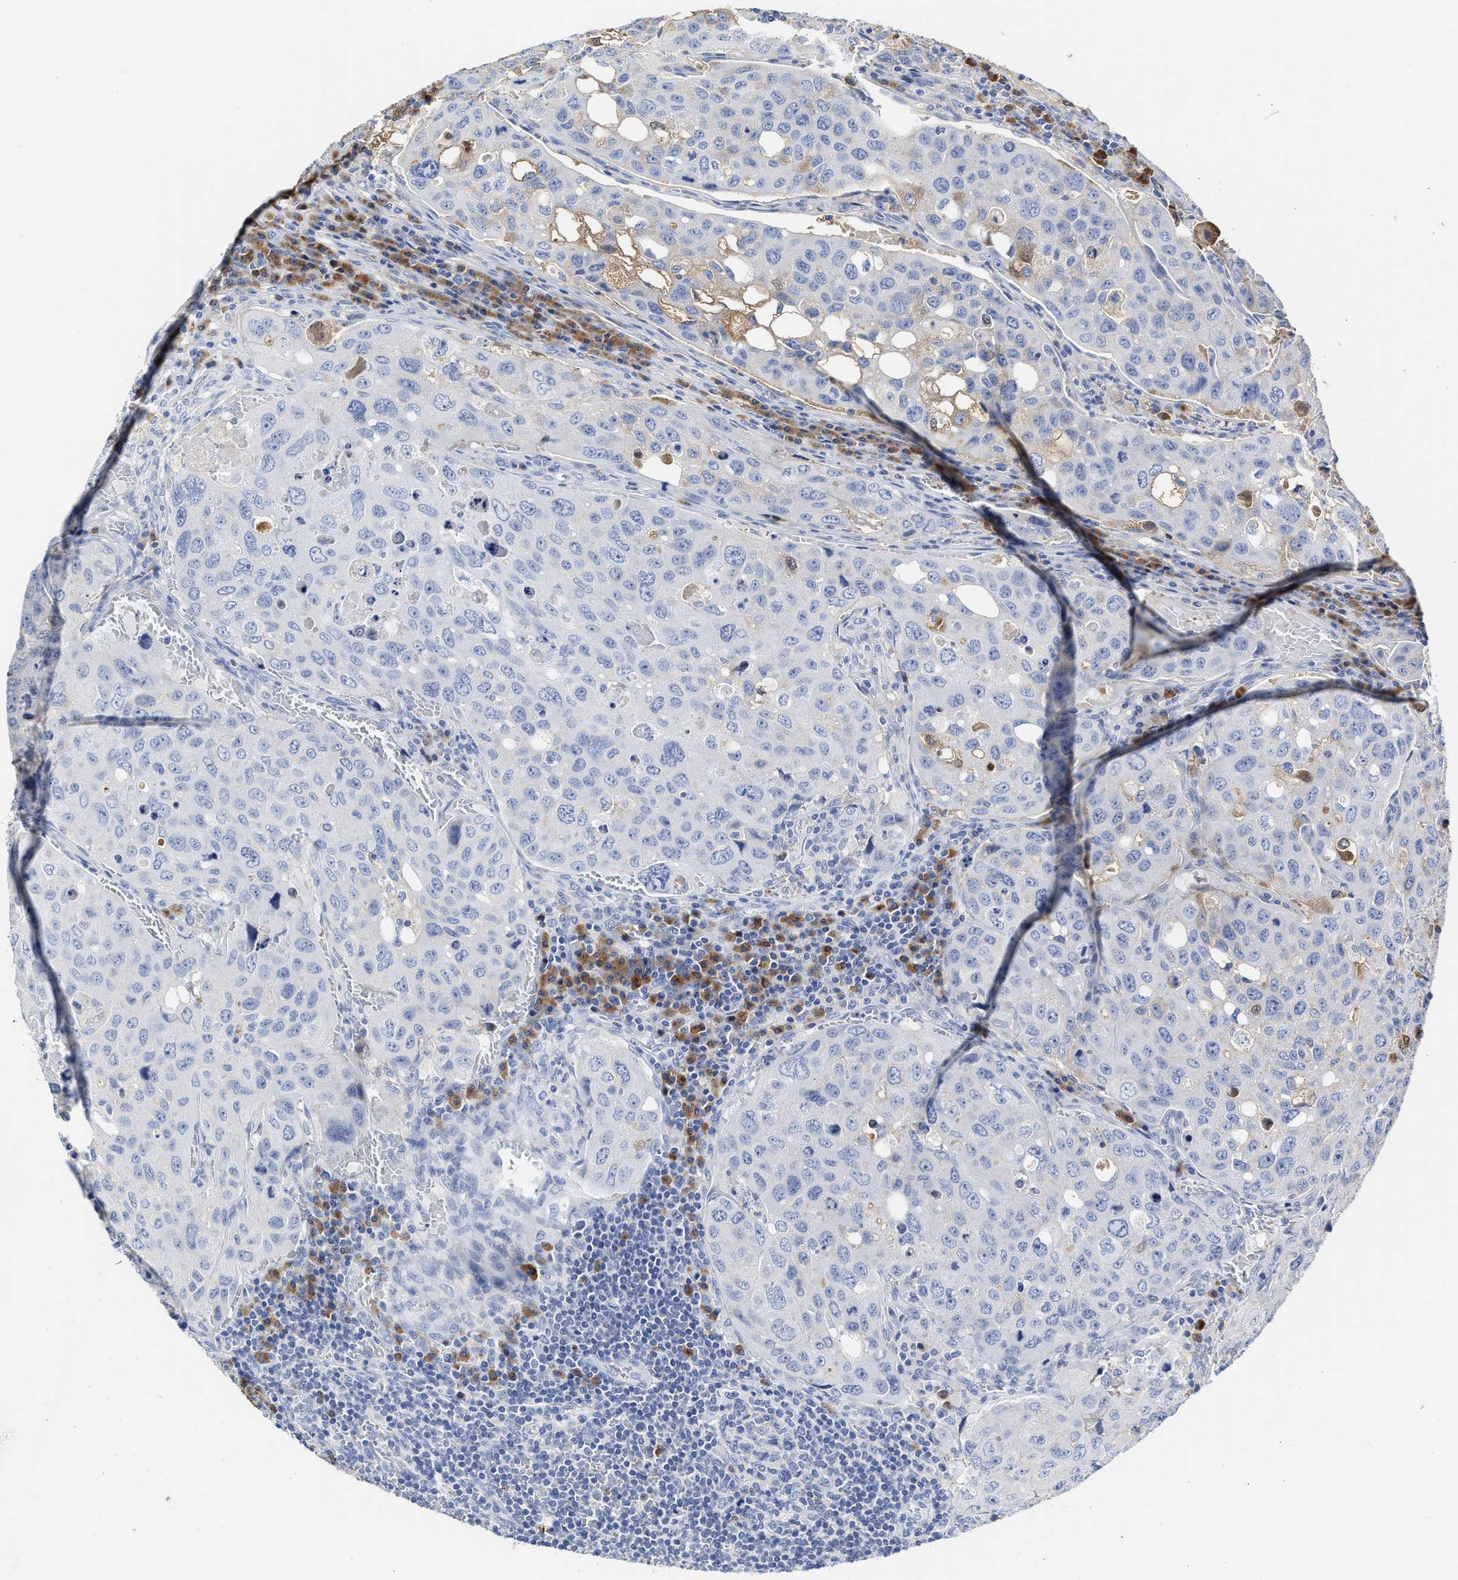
{"staining": {"intensity": "negative", "quantity": "none", "location": "none"}, "tissue": "urothelial cancer", "cell_type": "Tumor cells", "image_type": "cancer", "snomed": [{"axis": "morphology", "description": "Urothelial carcinoma, High grade"}, {"axis": "topography", "description": "Lymph node"}, {"axis": "topography", "description": "Urinary bladder"}], "caption": "DAB immunohistochemical staining of urothelial carcinoma (high-grade) demonstrates no significant positivity in tumor cells. (DAB (3,3'-diaminobenzidine) immunohistochemistry, high magnification).", "gene": "C2", "patient": {"sex": "male", "age": 51}}